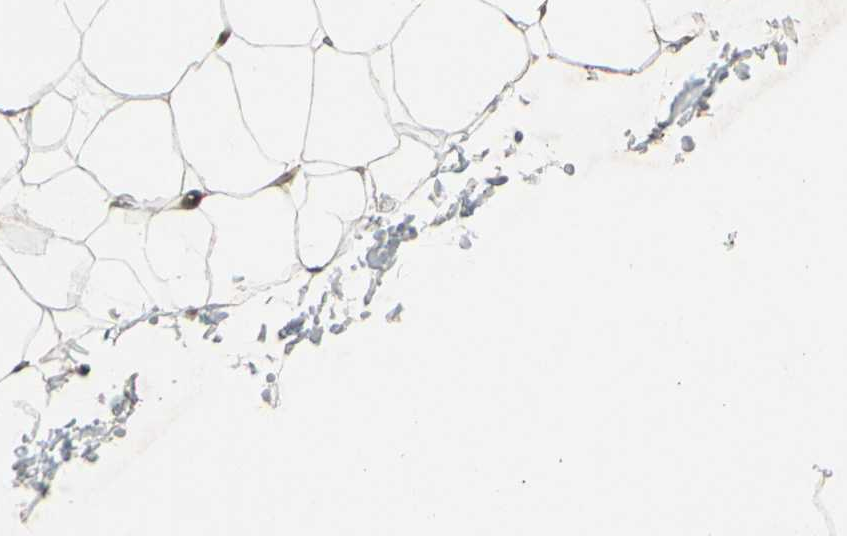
{"staining": {"intensity": "moderate", "quantity": ">75%", "location": "cytoplasmic/membranous"}, "tissue": "adipose tissue", "cell_type": "Adipocytes", "image_type": "normal", "snomed": [{"axis": "morphology", "description": "Normal tissue, NOS"}, {"axis": "topography", "description": "Breast"}, {"axis": "topography", "description": "Adipose tissue"}], "caption": "Adipocytes exhibit medium levels of moderate cytoplasmic/membranous positivity in about >75% of cells in benign adipose tissue. The staining was performed using DAB (3,3'-diaminobenzidine), with brown indicating positive protein expression. Nuclei are stained blue with hematoxylin.", "gene": "TPM1", "patient": {"sex": "female", "age": 25}}